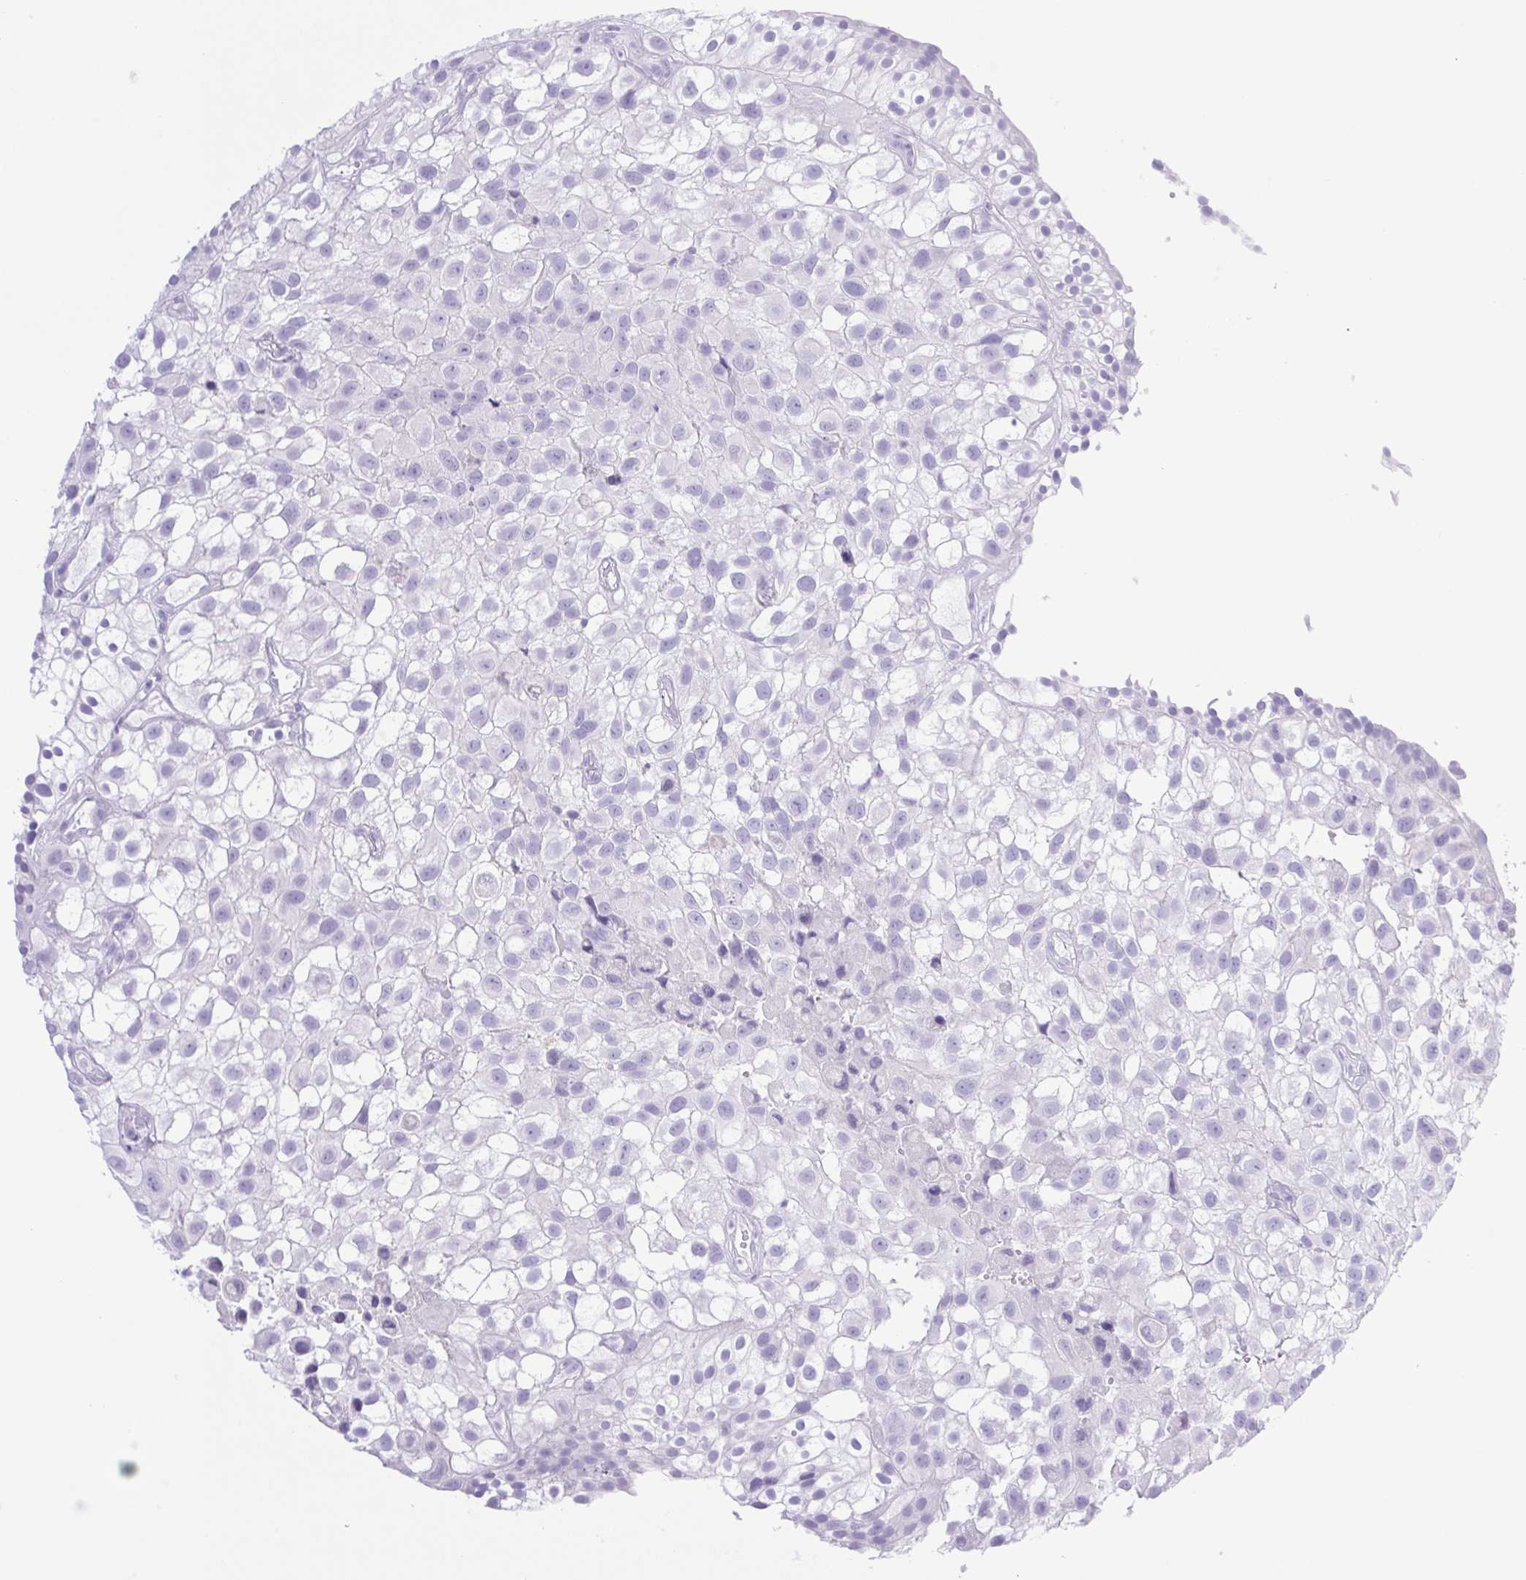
{"staining": {"intensity": "negative", "quantity": "none", "location": "none"}, "tissue": "urothelial cancer", "cell_type": "Tumor cells", "image_type": "cancer", "snomed": [{"axis": "morphology", "description": "Urothelial carcinoma, High grade"}, {"axis": "topography", "description": "Urinary bladder"}], "caption": "A high-resolution image shows immunohistochemistry staining of urothelial carcinoma (high-grade), which displays no significant staining in tumor cells.", "gene": "SYNPR", "patient": {"sex": "male", "age": 56}}